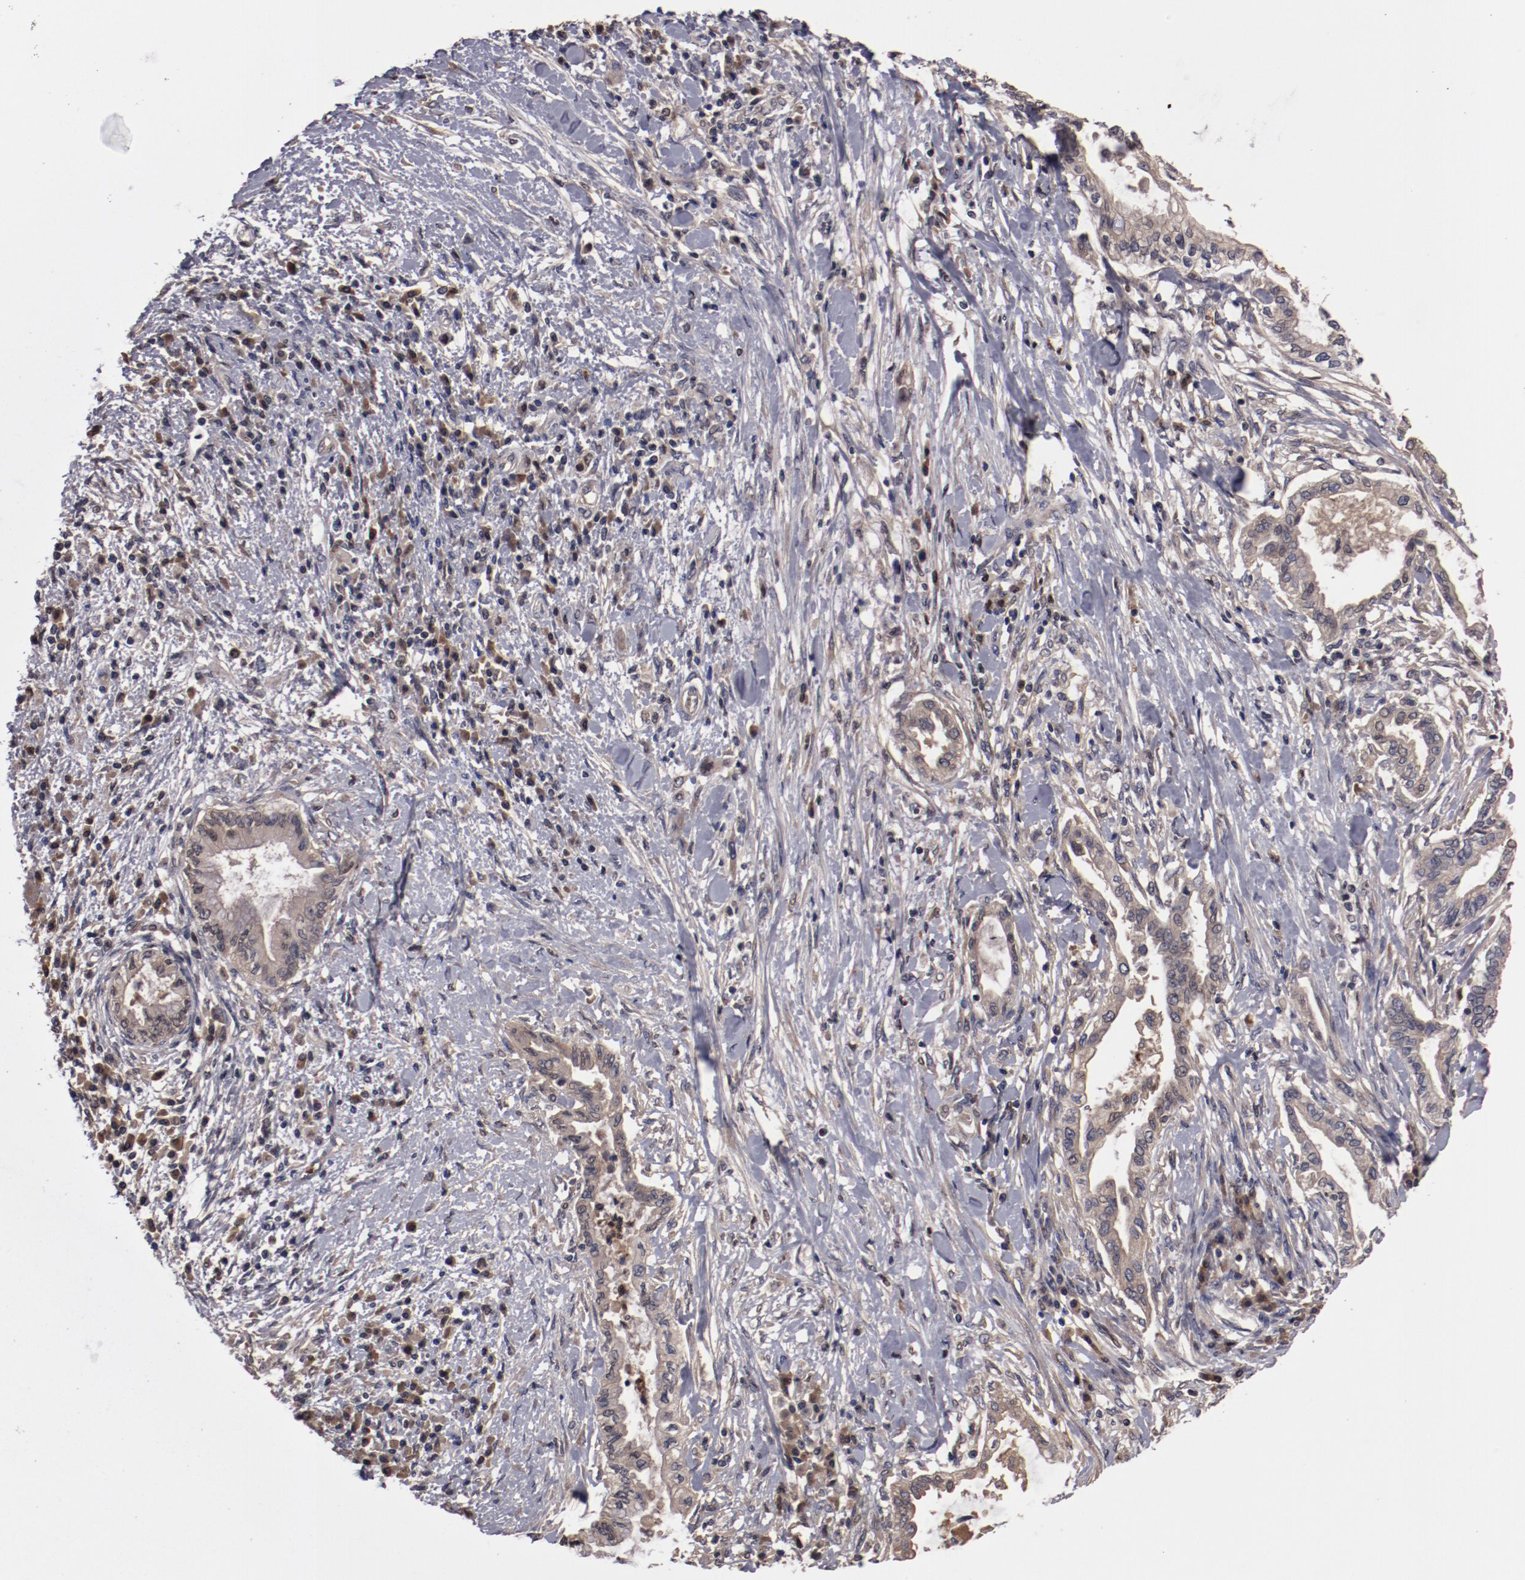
{"staining": {"intensity": "weak", "quantity": ">75%", "location": "cytoplasmic/membranous"}, "tissue": "pancreatic cancer", "cell_type": "Tumor cells", "image_type": "cancer", "snomed": [{"axis": "morphology", "description": "Adenocarcinoma, NOS"}, {"axis": "topography", "description": "Pancreas"}], "caption": "There is low levels of weak cytoplasmic/membranous expression in tumor cells of pancreatic adenocarcinoma, as demonstrated by immunohistochemical staining (brown color).", "gene": "SERPINA7", "patient": {"sex": "female", "age": 64}}